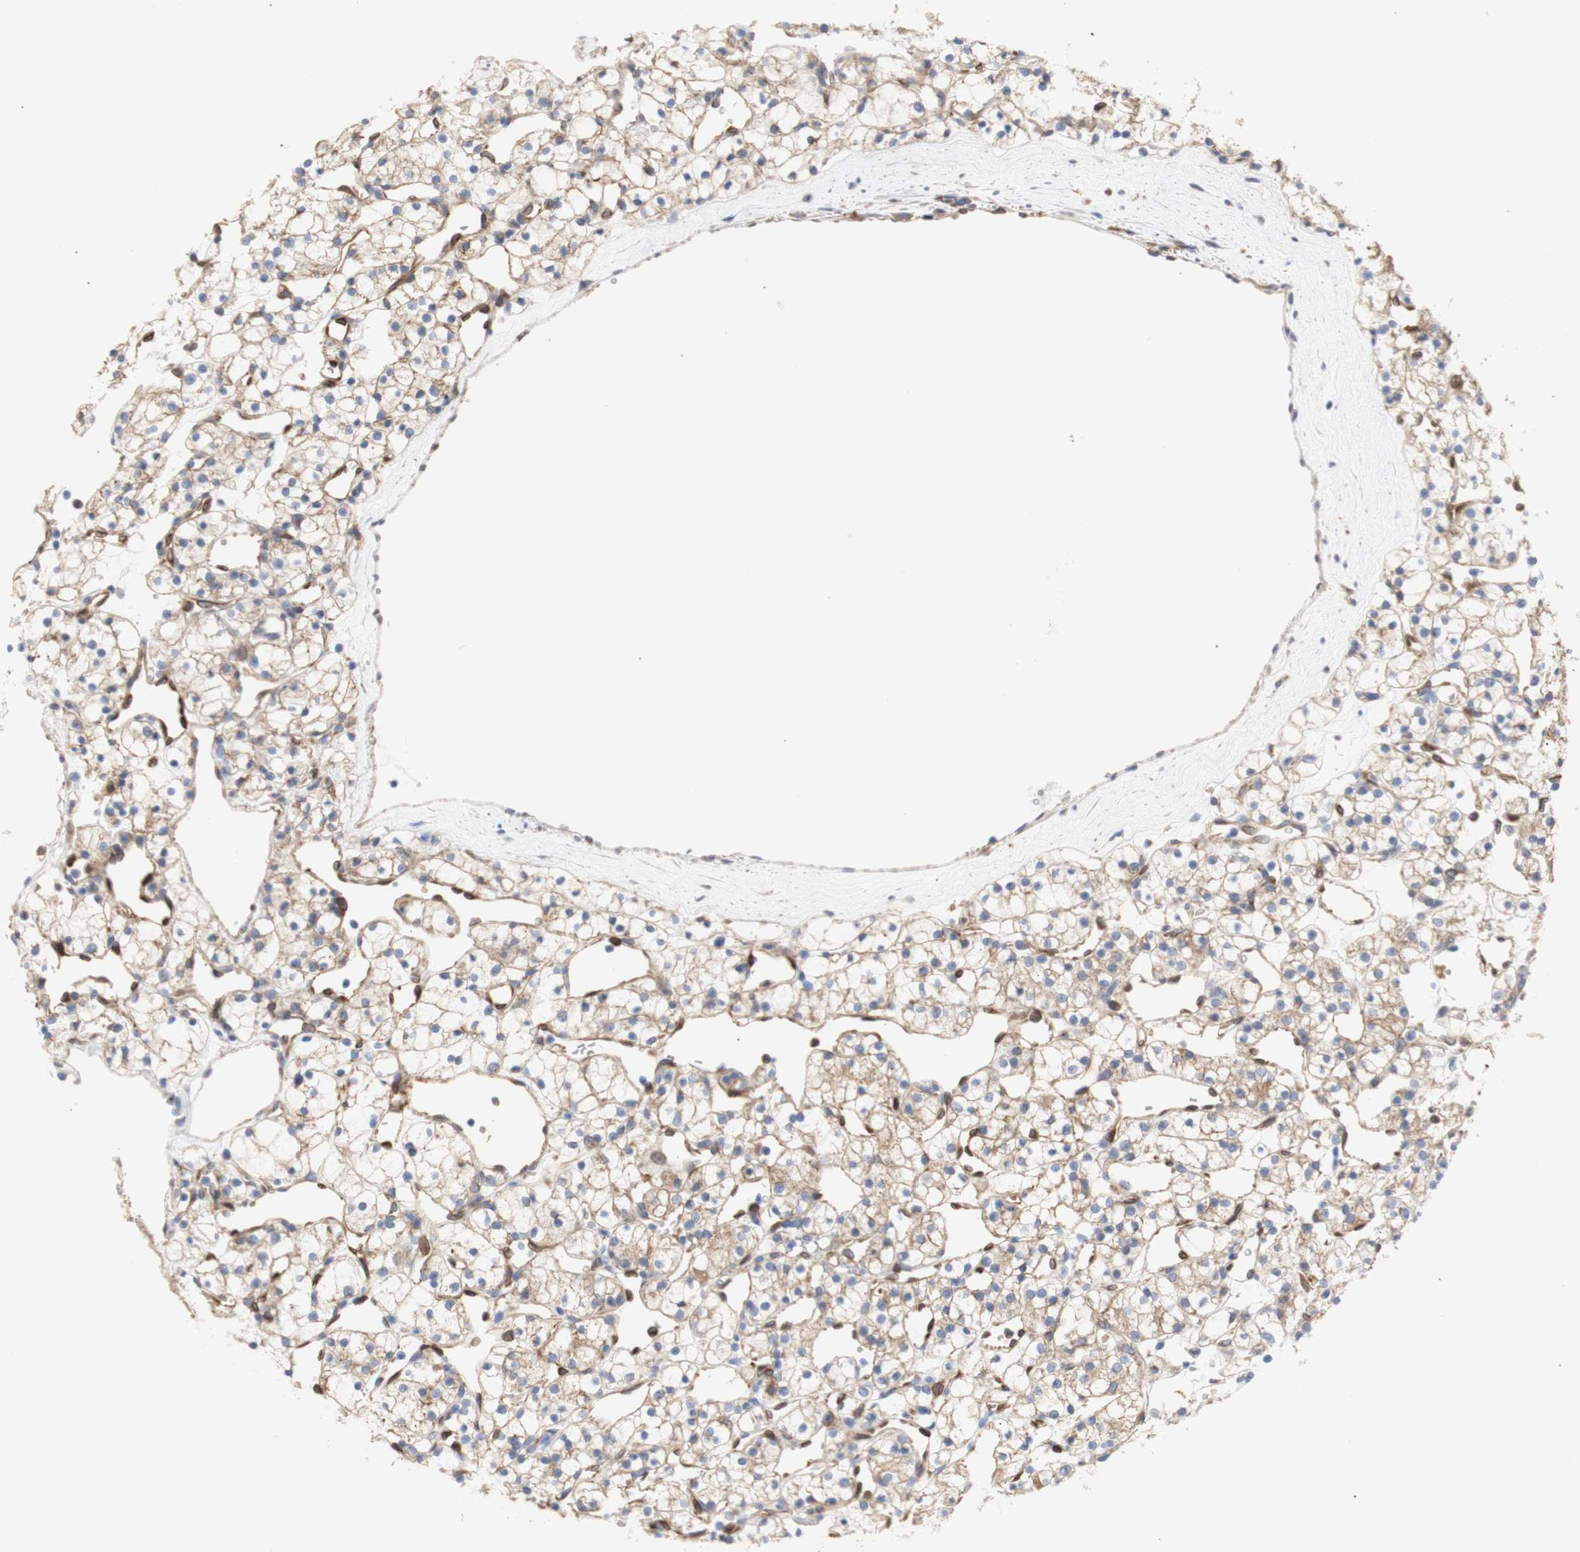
{"staining": {"intensity": "weak", "quantity": "<25%", "location": "cytoplasmic/membranous"}, "tissue": "renal cancer", "cell_type": "Tumor cells", "image_type": "cancer", "snomed": [{"axis": "morphology", "description": "Adenocarcinoma, NOS"}, {"axis": "topography", "description": "Kidney"}], "caption": "DAB (3,3'-diaminobenzidine) immunohistochemical staining of renal adenocarcinoma reveals no significant staining in tumor cells.", "gene": "ERLIN1", "patient": {"sex": "female", "age": 60}}